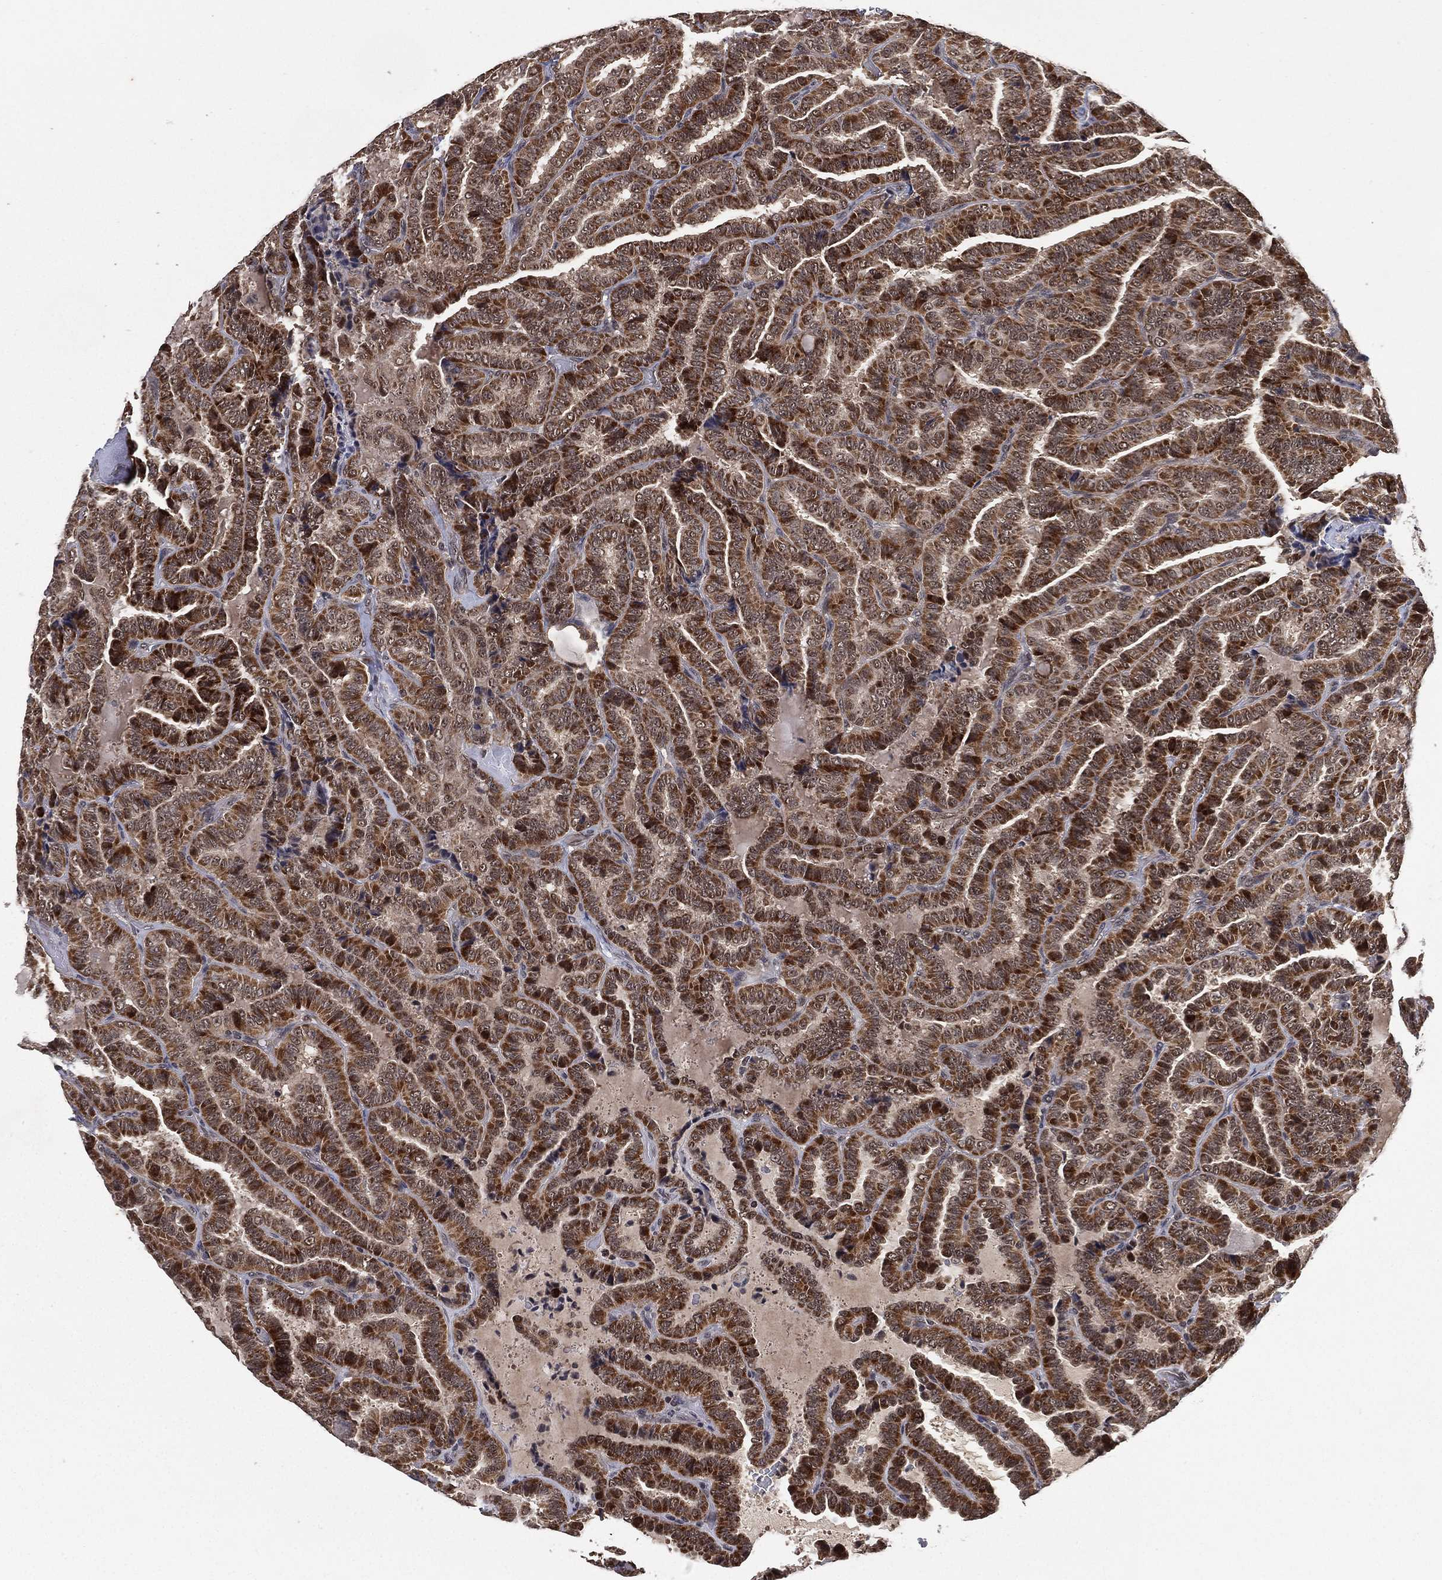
{"staining": {"intensity": "strong", "quantity": "<25%", "location": "cytoplasmic/membranous"}, "tissue": "thyroid cancer", "cell_type": "Tumor cells", "image_type": "cancer", "snomed": [{"axis": "morphology", "description": "Papillary adenocarcinoma, NOS"}, {"axis": "topography", "description": "Thyroid gland"}], "caption": "The histopathology image demonstrates immunohistochemical staining of thyroid papillary adenocarcinoma. There is strong cytoplasmic/membranous positivity is appreciated in about <25% of tumor cells.", "gene": "NELFCD", "patient": {"sex": "female", "age": 39}}